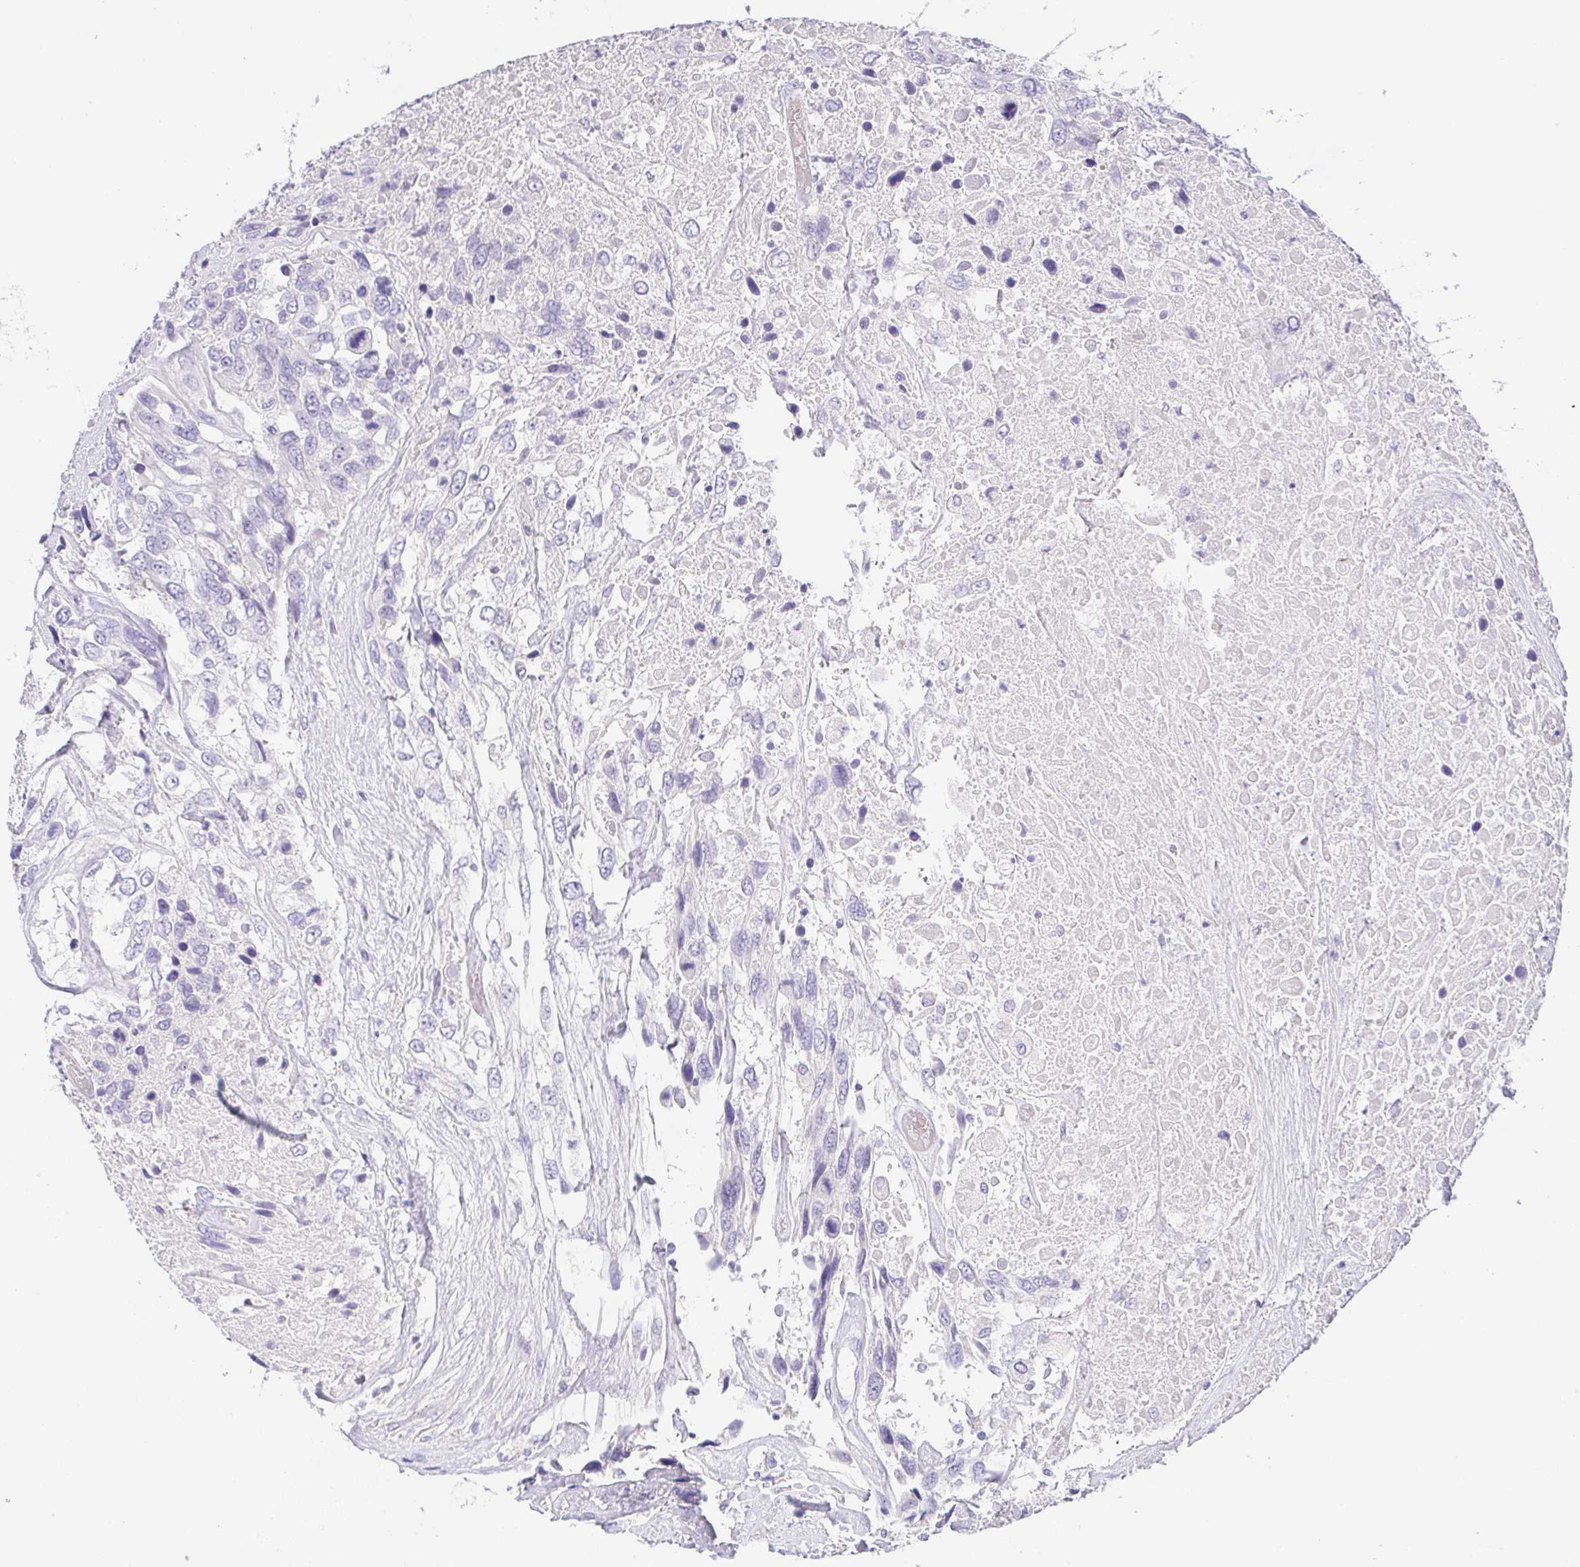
{"staining": {"intensity": "negative", "quantity": "none", "location": "none"}, "tissue": "urothelial cancer", "cell_type": "Tumor cells", "image_type": "cancer", "snomed": [{"axis": "morphology", "description": "Urothelial carcinoma, High grade"}, {"axis": "topography", "description": "Urinary bladder"}], "caption": "Micrograph shows no protein staining in tumor cells of high-grade urothelial carcinoma tissue. (DAB immunohistochemistry (IHC) visualized using brightfield microscopy, high magnification).", "gene": "HAPLN2", "patient": {"sex": "female", "age": 70}}